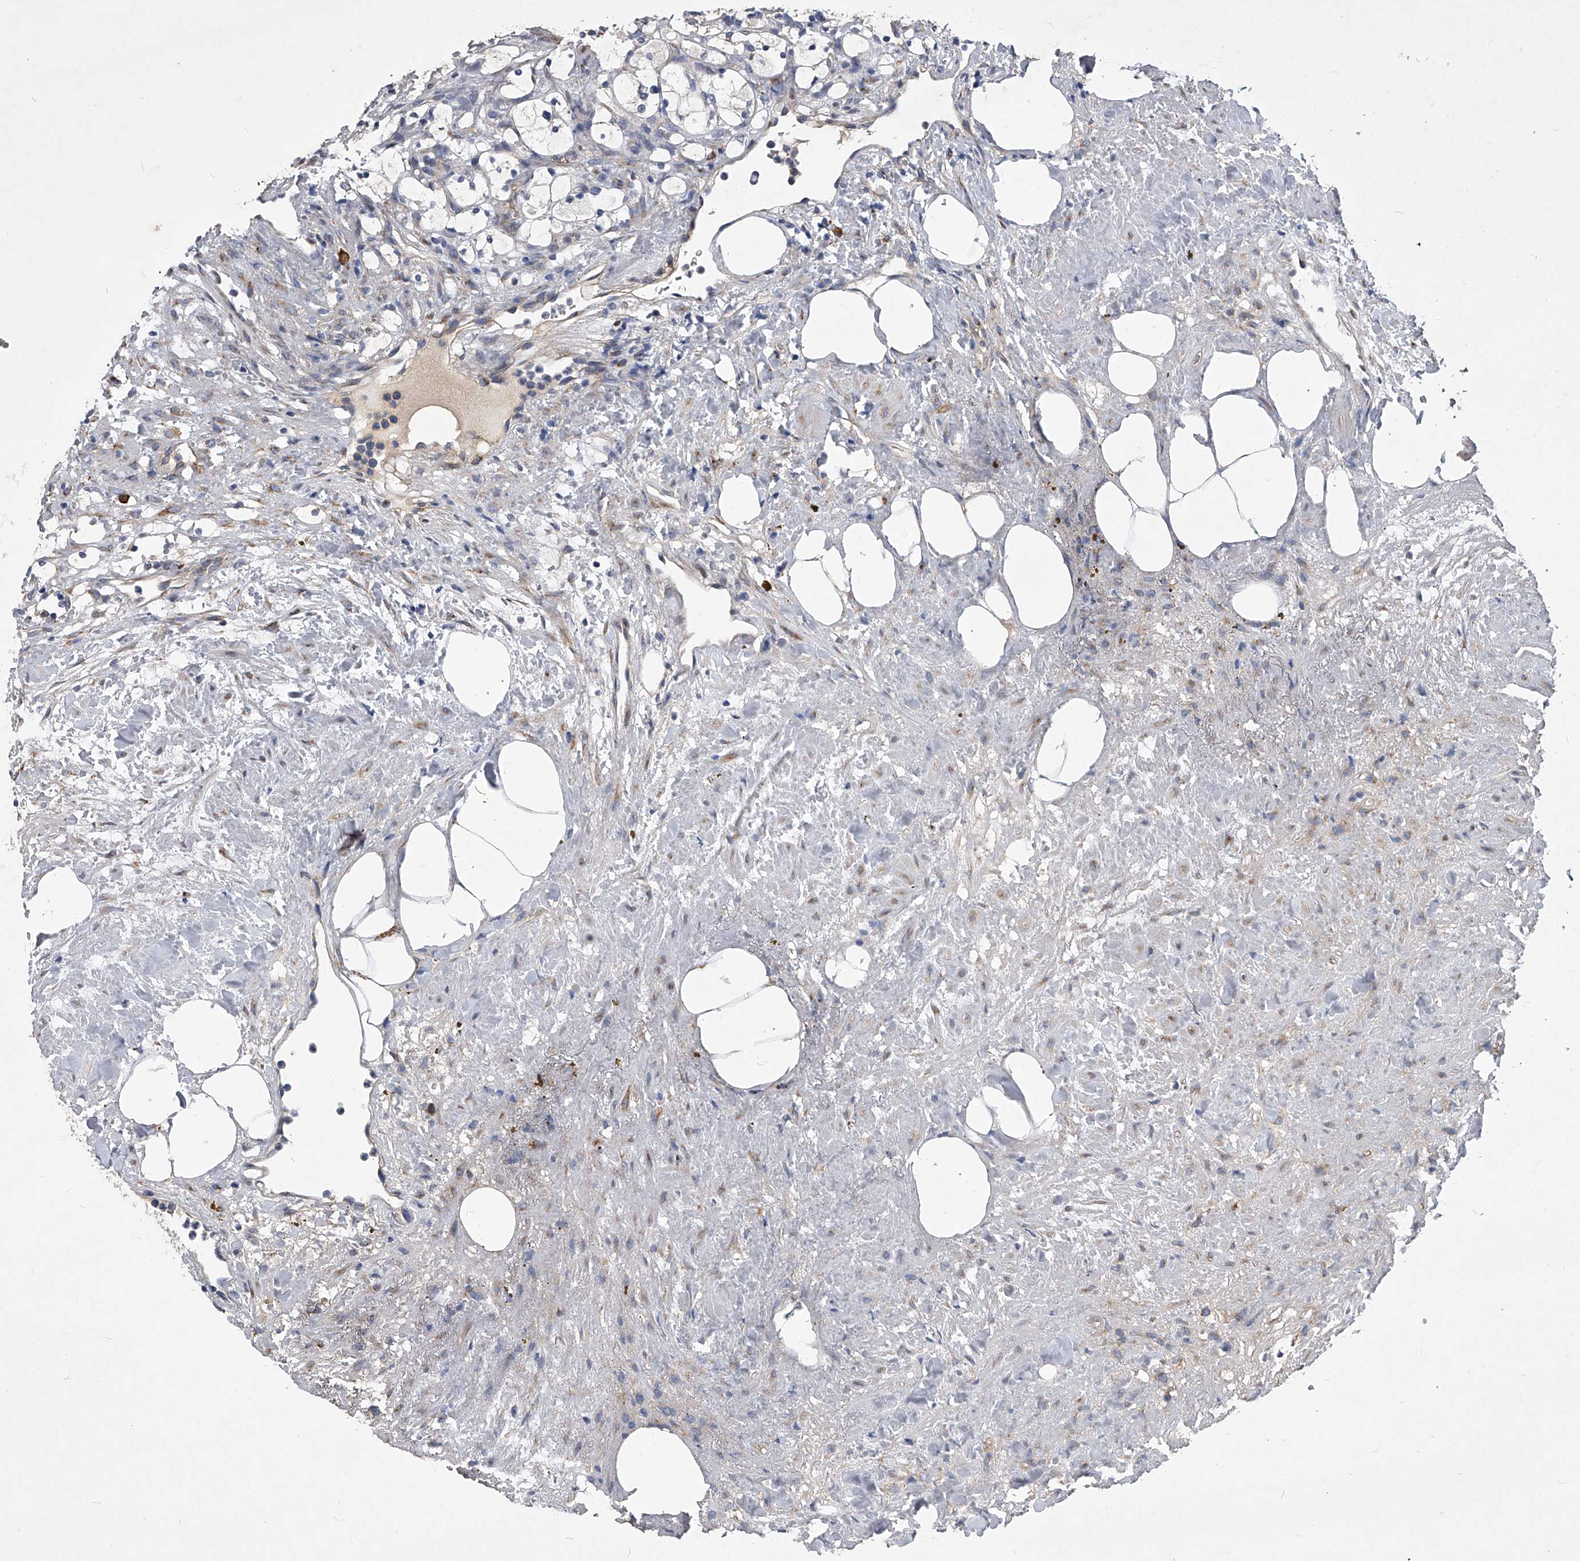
{"staining": {"intensity": "negative", "quantity": "none", "location": "none"}, "tissue": "renal cancer", "cell_type": "Tumor cells", "image_type": "cancer", "snomed": [{"axis": "morphology", "description": "Adenocarcinoma, NOS"}, {"axis": "topography", "description": "Kidney"}], "caption": "An image of human renal cancer is negative for staining in tumor cells.", "gene": "CCR4", "patient": {"sex": "female", "age": 69}}